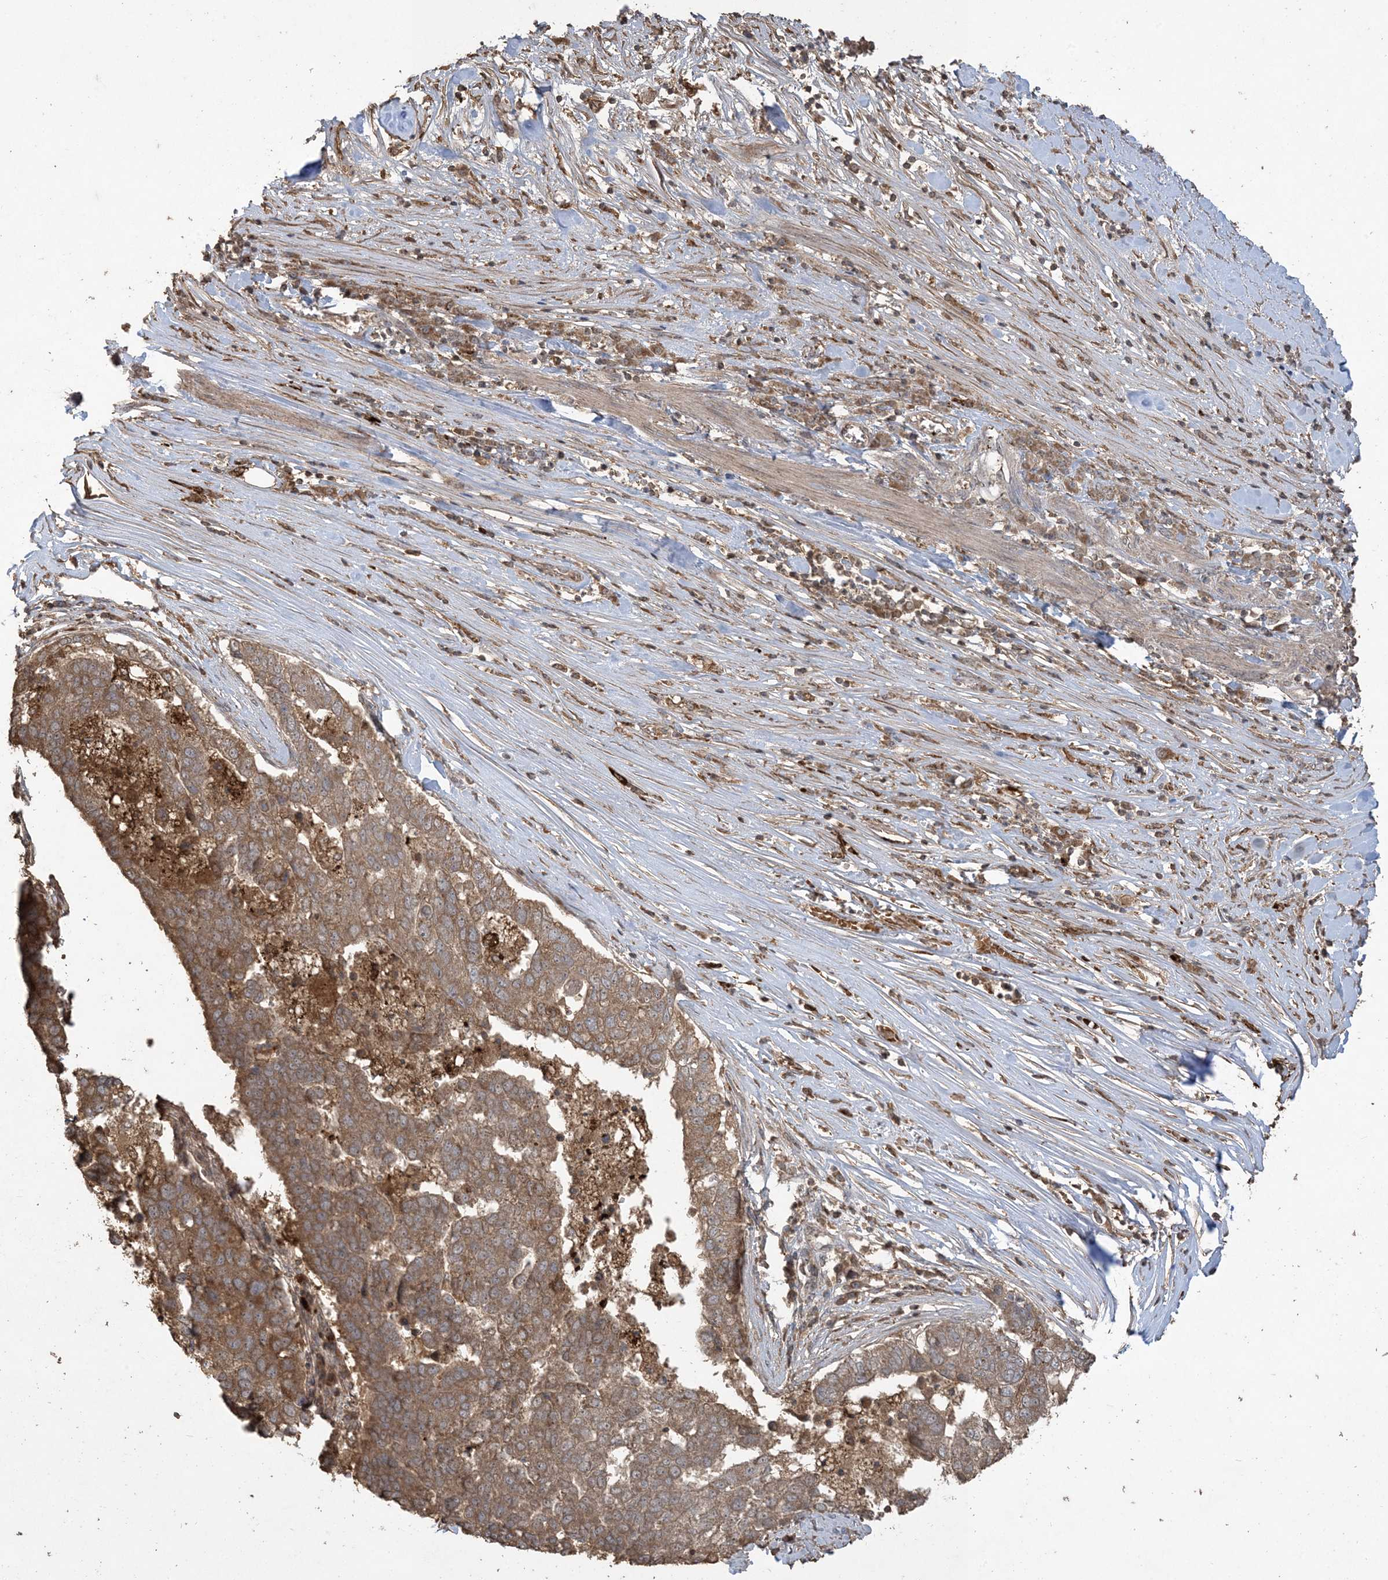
{"staining": {"intensity": "moderate", "quantity": ">75%", "location": "cytoplasmic/membranous"}, "tissue": "pancreatic cancer", "cell_type": "Tumor cells", "image_type": "cancer", "snomed": [{"axis": "morphology", "description": "Adenocarcinoma, NOS"}, {"axis": "topography", "description": "Pancreas"}], "caption": "The image exhibits a brown stain indicating the presence of a protein in the cytoplasmic/membranous of tumor cells in pancreatic cancer. (Brightfield microscopy of DAB IHC at high magnification).", "gene": "EFCAB8", "patient": {"sex": "female", "age": 61}}